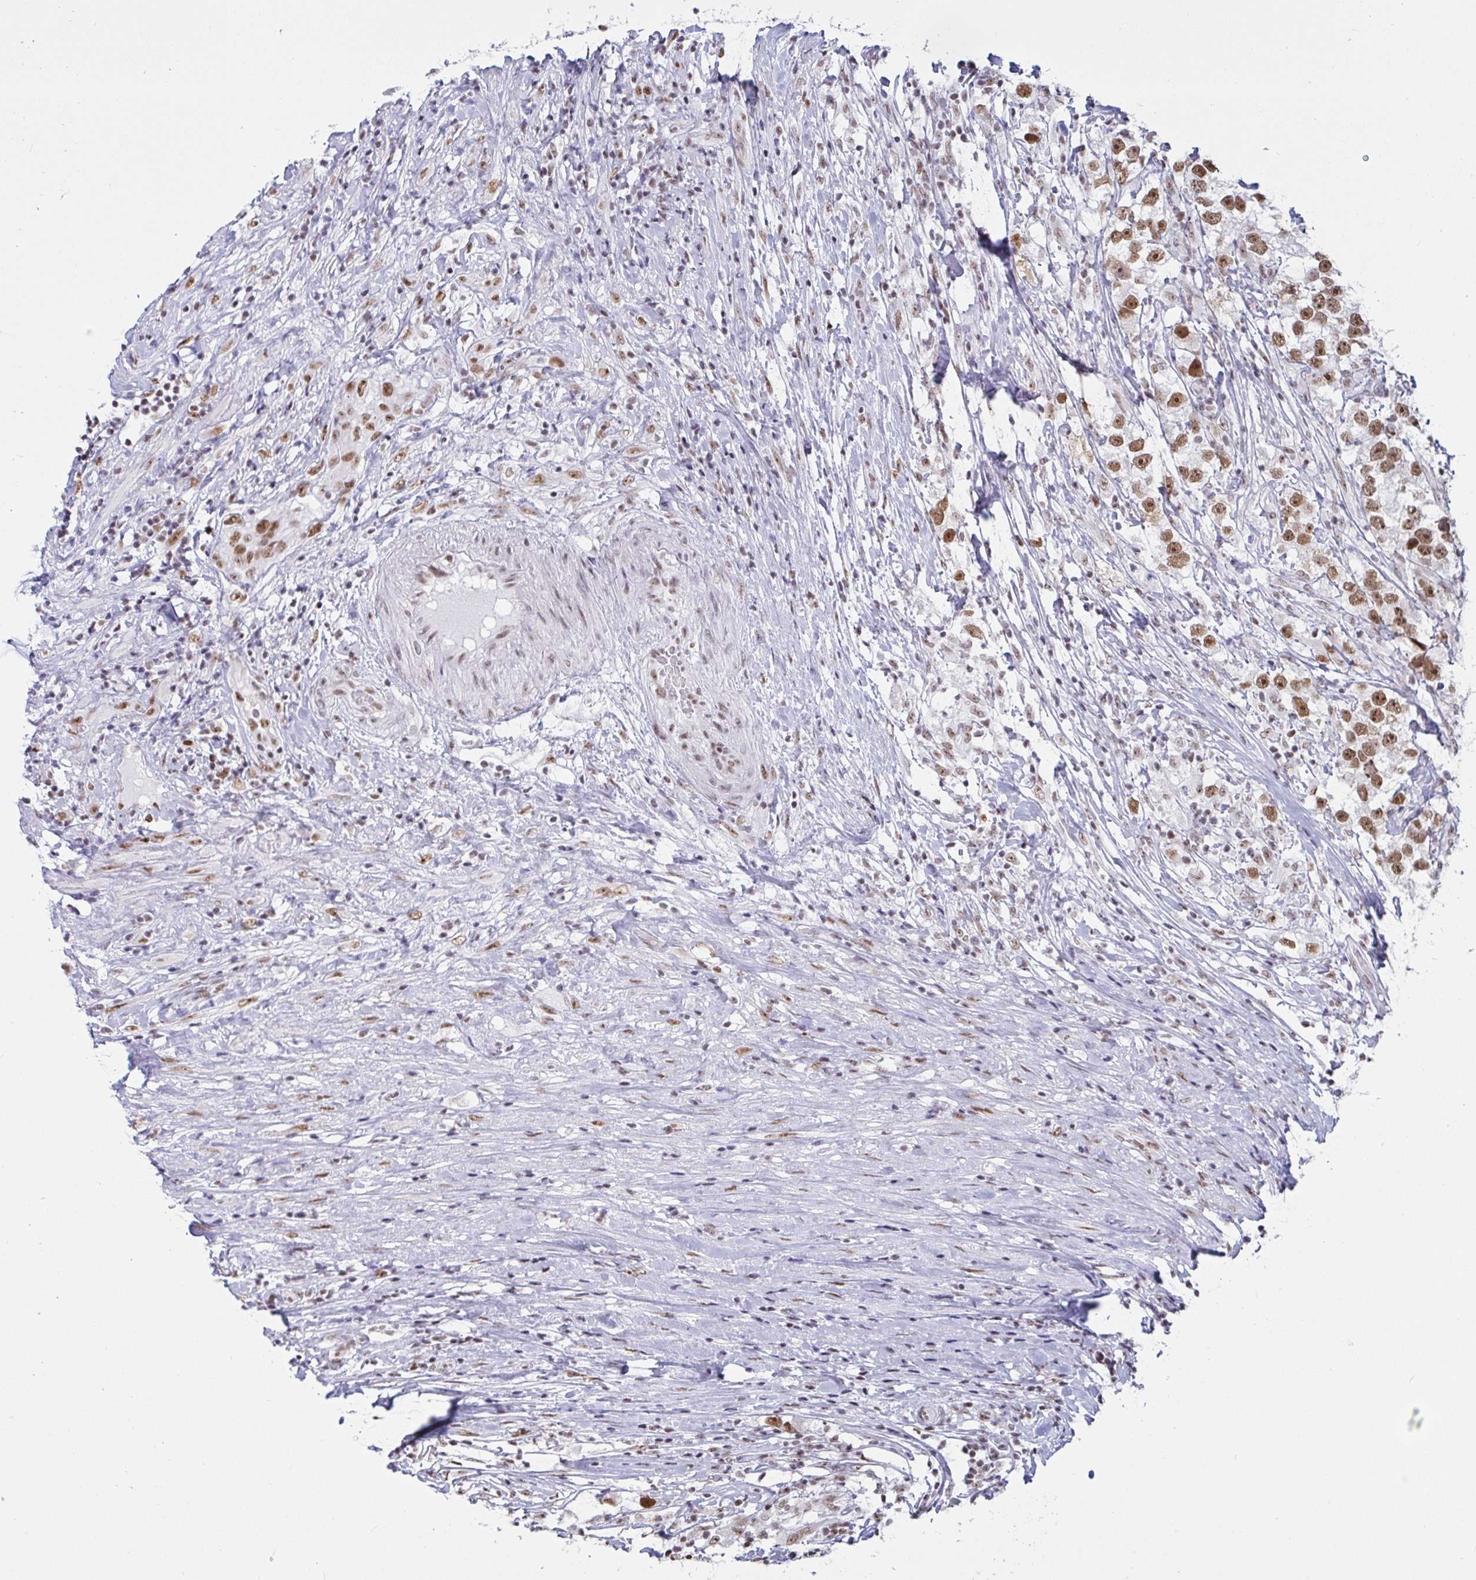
{"staining": {"intensity": "moderate", "quantity": "25%-75%", "location": "nuclear"}, "tissue": "testis cancer", "cell_type": "Tumor cells", "image_type": "cancer", "snomed": [{"axis": "morphology", "description": "Seminoma, NOS"}, {"axis": "topography", "description": "Testis"}], "caption": "The histopathology image exhibits a brown stain indicating the presence of a protein in the nuclear of tumor cells in testis cancer (seminoma).", "gene": "SUPT16H", "patient": {"sex": "male", "age": 46}}